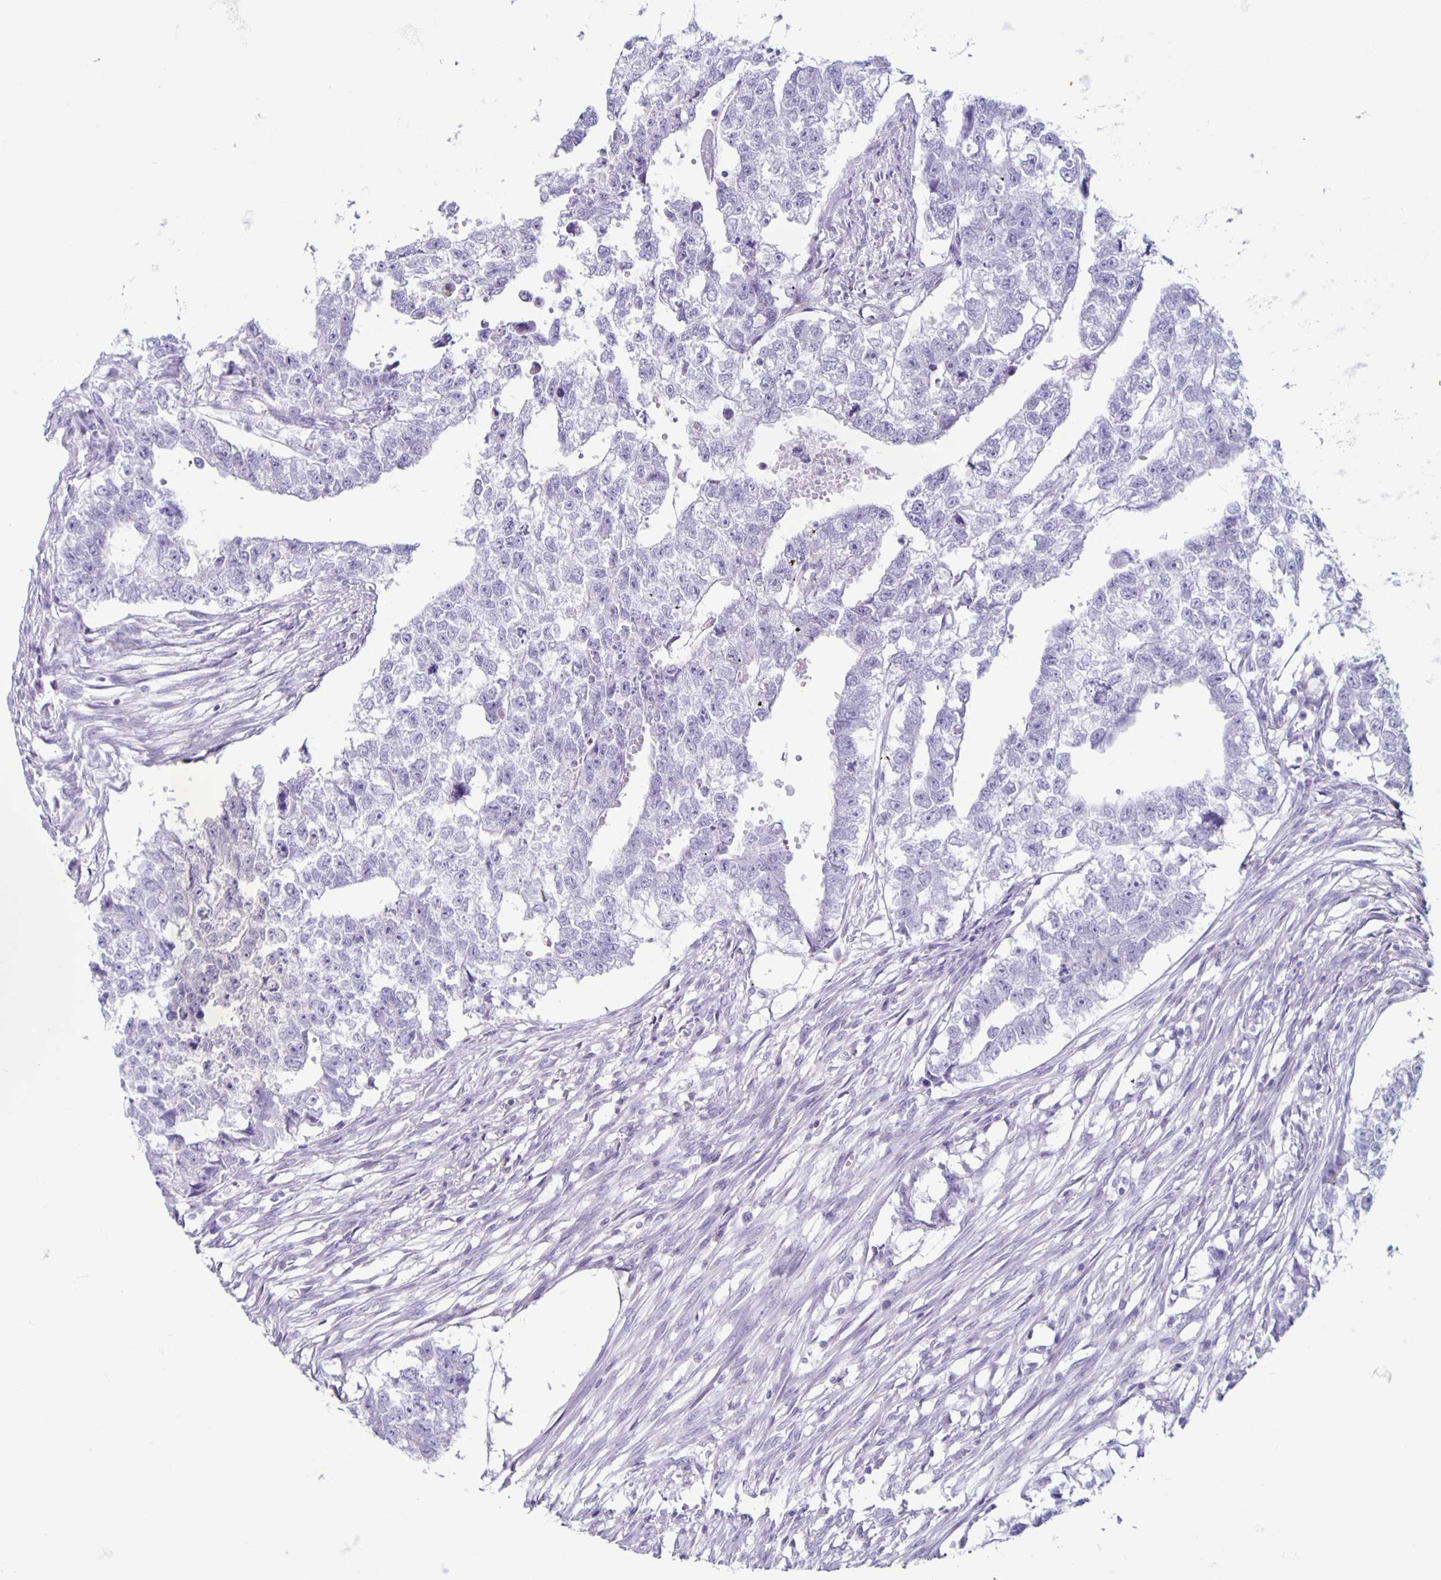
{"staining": {"intensity": "negative", "quantity": "none", "location": "none"}, "tissue": "testis cancer", "cell_type": "Tumor cells", "image_type": "cancer", "snomed": [{"axis": "morphology", "description": "Carcinoma, Embryonal, NOS"}, {"axis": "morphology", "description": "Teratoma, malignant, NOS"}, {"axis": "topography", "description": "Testis"}], "caption": "Tumor cells show no significant expression in malignant teratoma (testis). The staining was performed using DAB to visualize the protein expression in brown, while the nuclei were stained in blue with hematoxylin (Magnification: 20x).", "gene": "CT45A5", "patient": {"sex": "male", "age": 44}}